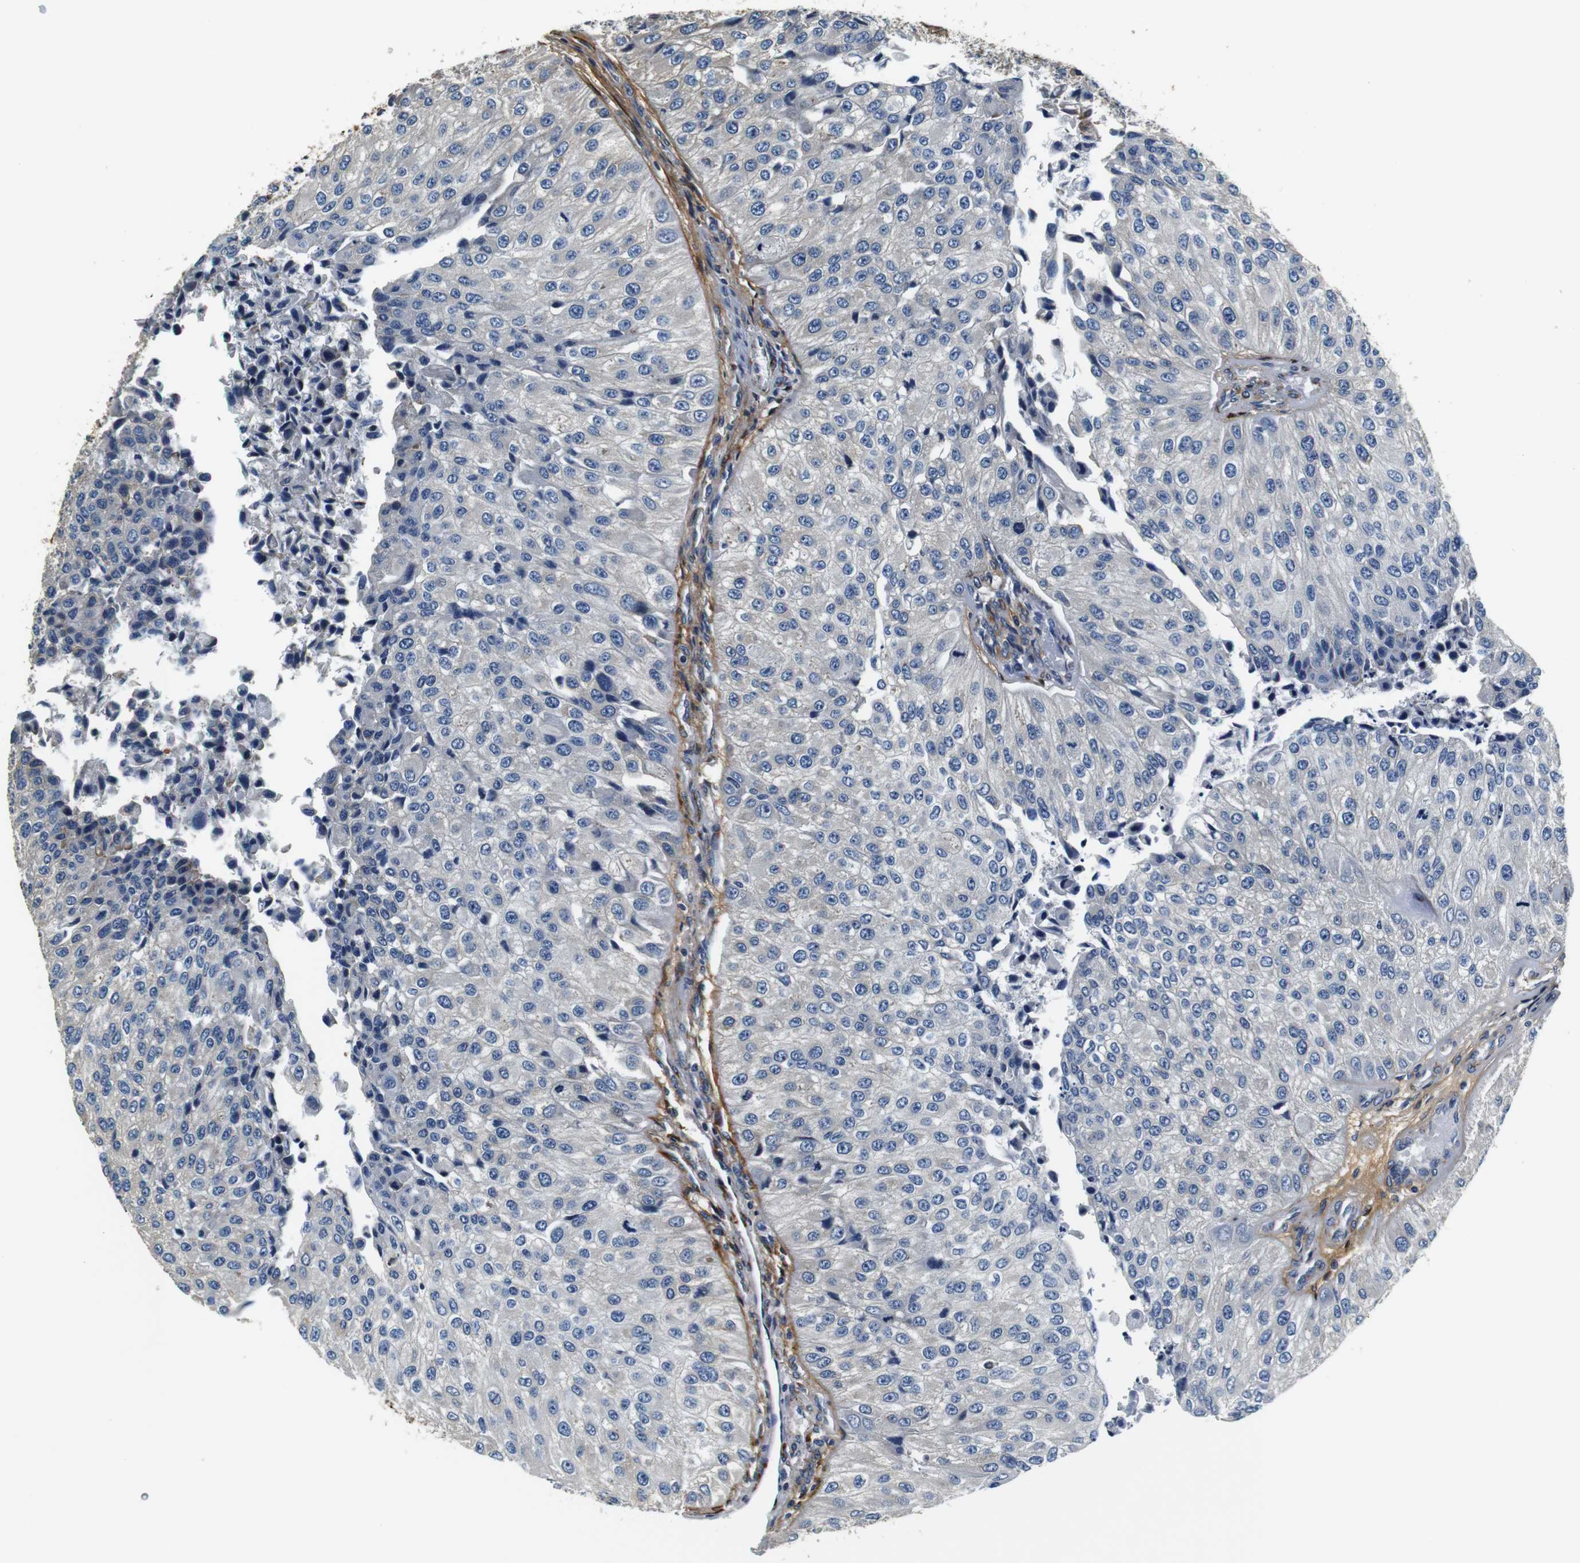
{"staining": {"intensity": "negative", "quantity": "none", "location": "none"}, "tissue": "urothelial cancer", "cell_type": "Tumor cells", "image_type": "cancer", "snomed": [{"axis": "morphology", "description": "Urothelial carcinoma, High grade"}, {"axis": "topography", "description": "Kidney"}, {"axis": "topography", "description": "Urinary bladder"}], "caption": "An image of human urothelial carcinoma (high-grade) is negative for staining in tumor cells. The staining is performed using DAB (3,3'-diaminobenzidine) brown chromogen with nuclei counter-stained in using hematoxylin.", "gene": "COL1A1", "patient": {"sex": "male", "age": 77}}